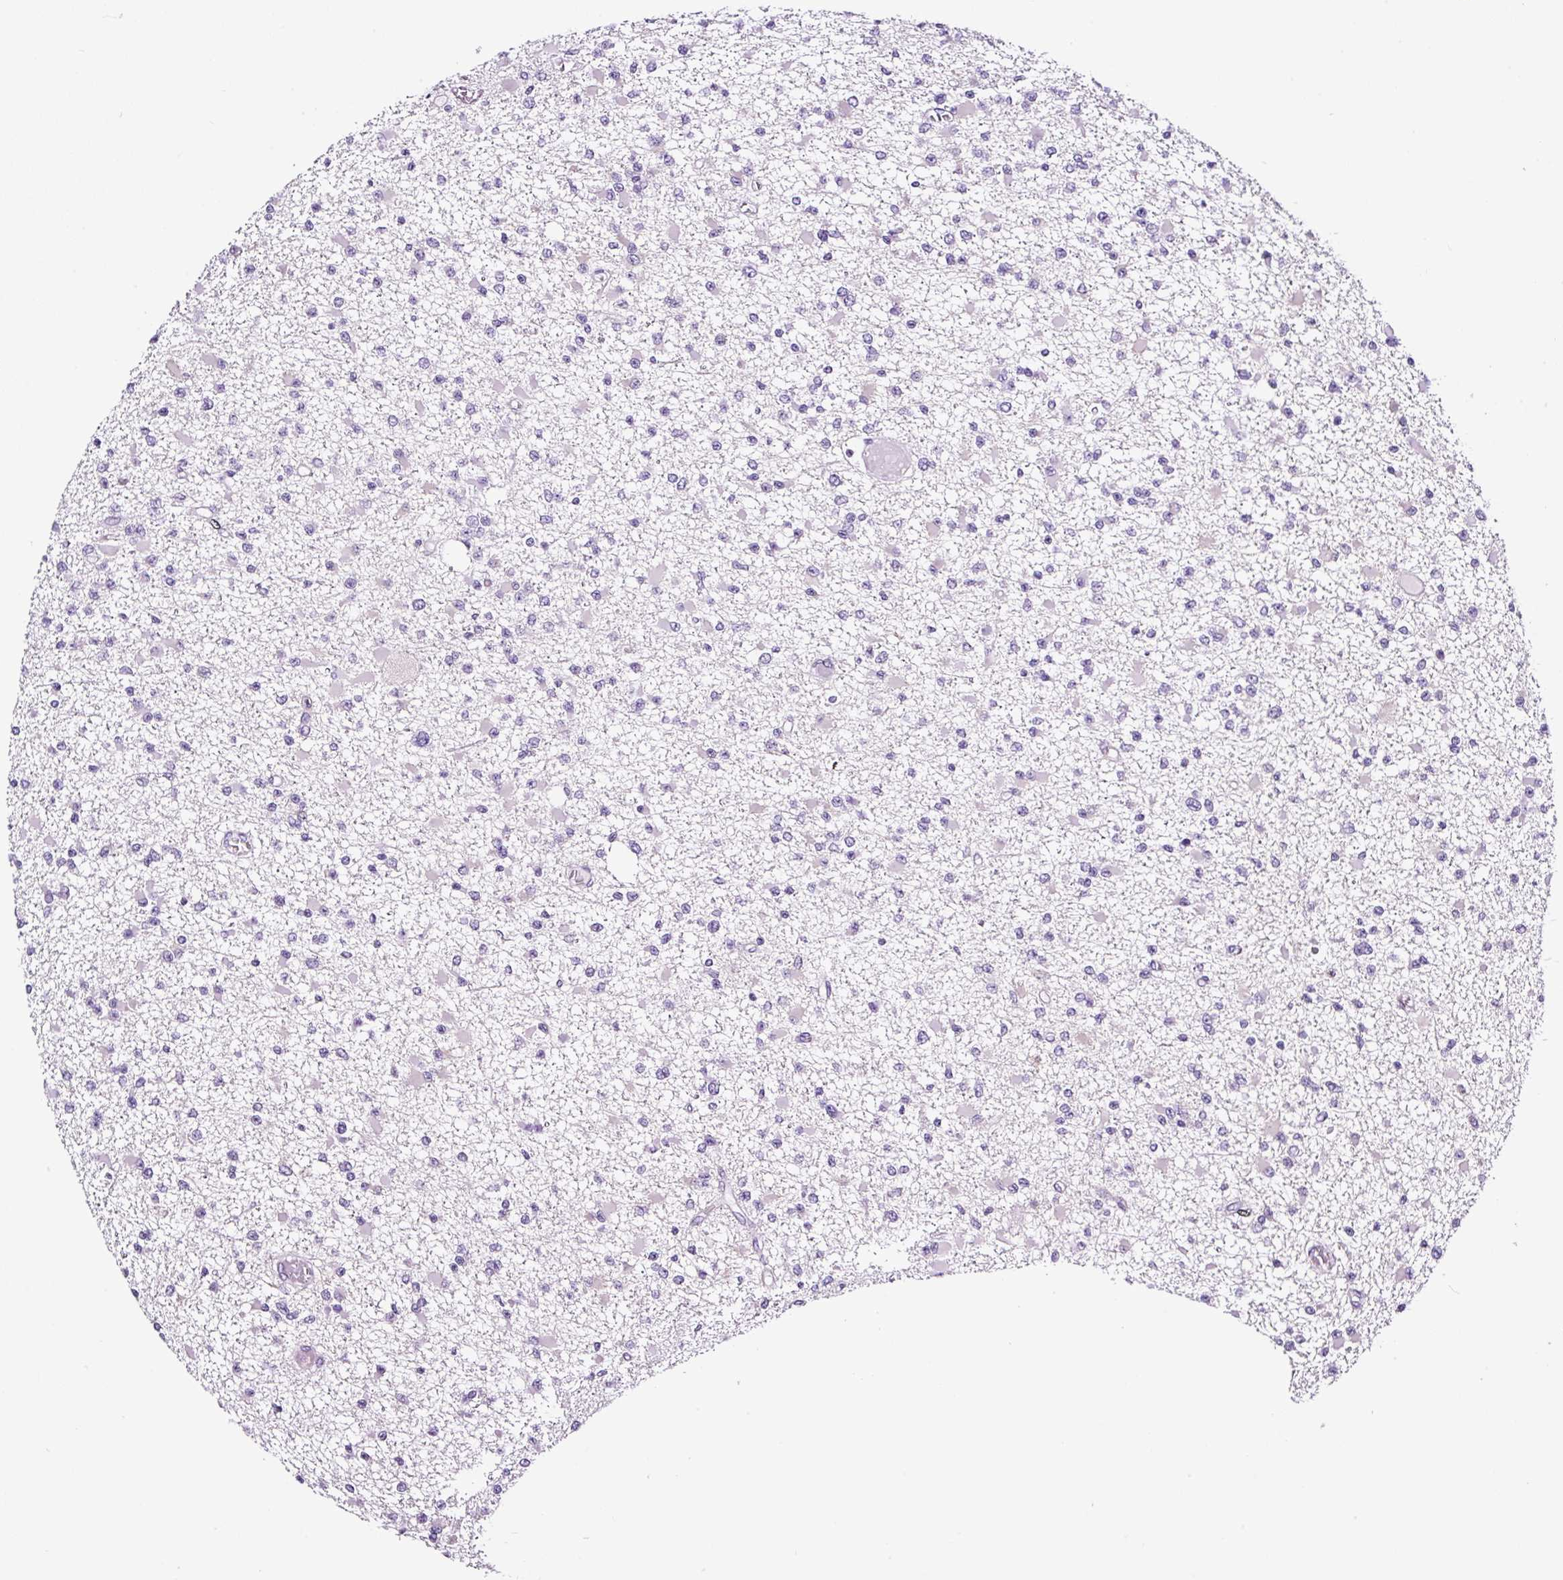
{"staining": {"intensity": "negative", "quantity": "none", "location": "none"}, "tissue": "glioma", "cell_type": "Tumor cells", "image_type": "cancer", "snomed": [{"axis": "morphology", "description": "Glioma, malignant, Low grade"}, {"axis": "topography", "description": "Brain"}], "caption": "IHC of low-grade glioma (malignant) displays no expression in tumor cells. (DAB (3,3'-diaminobenzidine) immunohistochemistry with hematoxylin counter stain).", "gene": "TAFA3", "patient": {"sex": "female", "age": 22}}